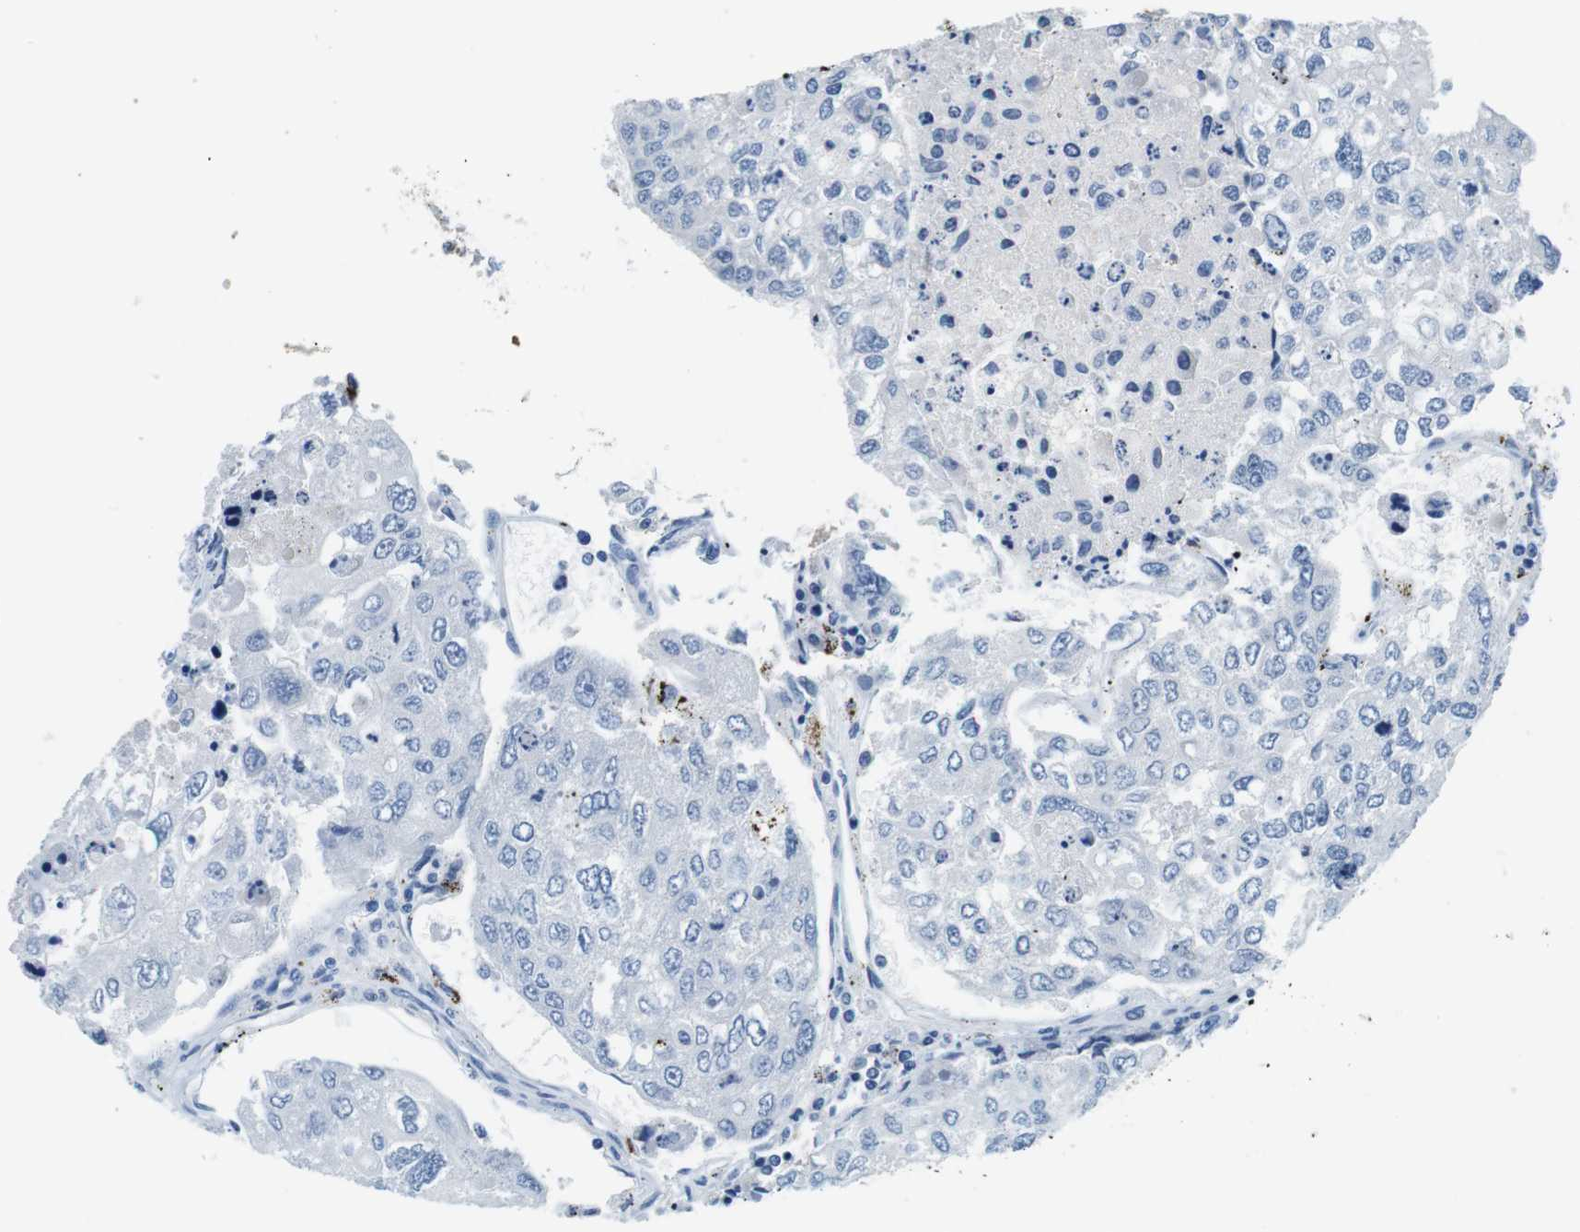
{"staining": {"intensity": "negative", "quantity": "none", "location": "none"}, "tissue": "urothelial cancer", "cell_type": "Tumor cells", "image_type": "cancer", "snomed": [{"axis": "morphology", "description": "Urothelial carcinoma, High grade"}, {"axis": "topography", "description": "Lymph node"}, {"axis": "topography", "description": "Urinary bladder"}], "caption": "Tumor cells show no significant protein staining in urothelial cancer.", "gene": "IGHD", "patient": {"sex": "male", "age": 51}}